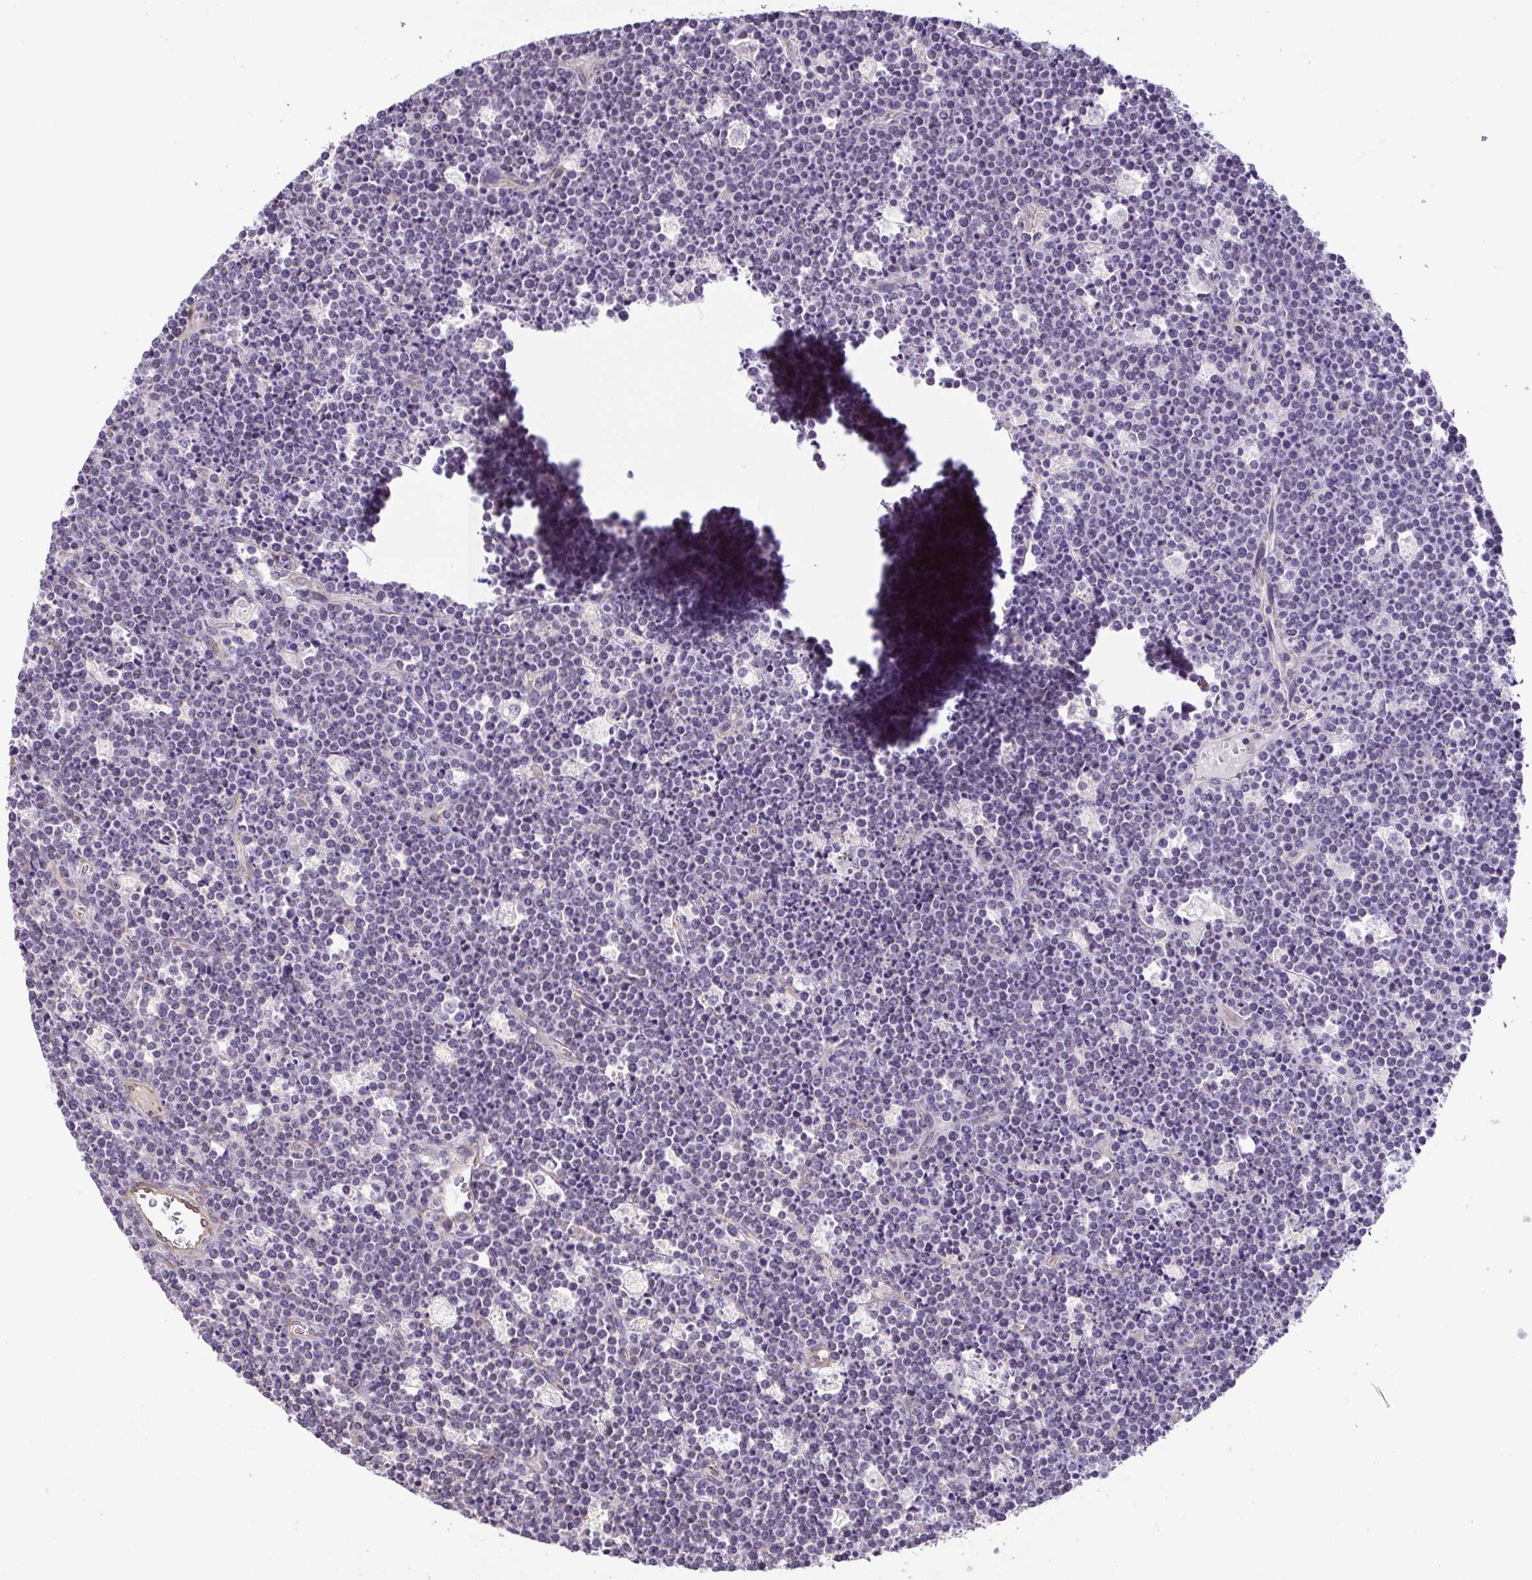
{"staining": {"intensity": "negative", "quantity": "none", "location": "none"}, "tissue": "lymphoma", "cell_type": "Tumor cells", "image_type": "cancer", "snomed": [{"axis": "morphology", "description": "Malignant lymphoma, non-Hodgkin's type, High grade"}, {"axis": "topography", "description": "Ovary"}], "caption": "Tumor cells are negative for protein expression in human malignant lymphoma, non-Hodgkin's type (high-grade).", "gene": "MYL10", "patient": {"sex": "female", "age": 56}}